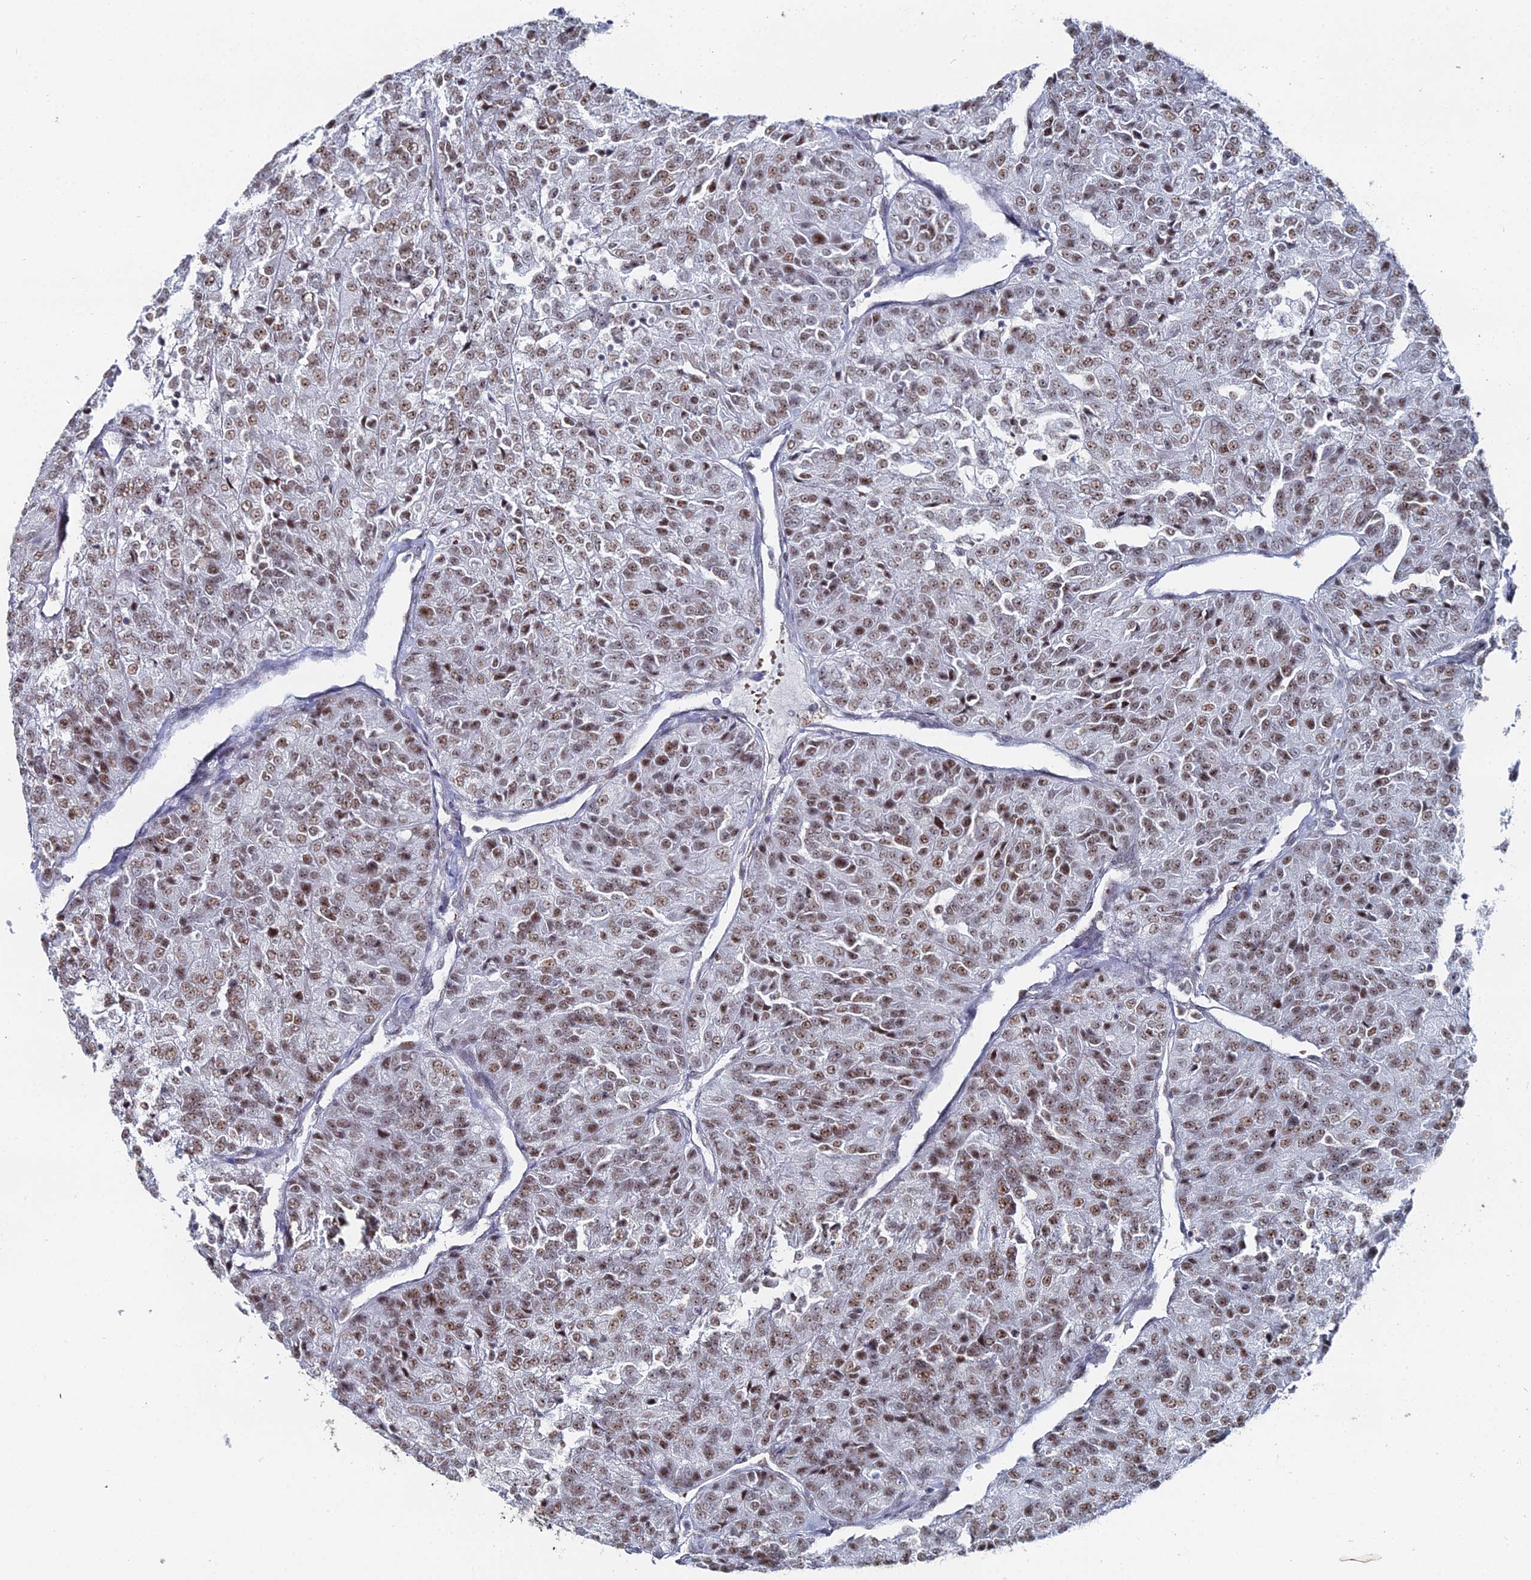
{"staining": {"intensity": "moderate", "quantity": ">75%", "location": "nuclear"}, "tissue": "renal cancer", "cell_type": "Tumor cells", "image_type": "cancer", "snomed": [{"axis": "morphology", "description": "Adenocarcinoma, NOS"}, {"axis": "topography", "description": "Kidney"}], "caption": "The histopathology image reveals immunohistochemical staining of adenocarcinoma (renal). There is moderate nuclear positivity is identified in approximately >75% of tumor cells.", "gene": "GSC2", "patient": {"sex": "female", "age": 63}}